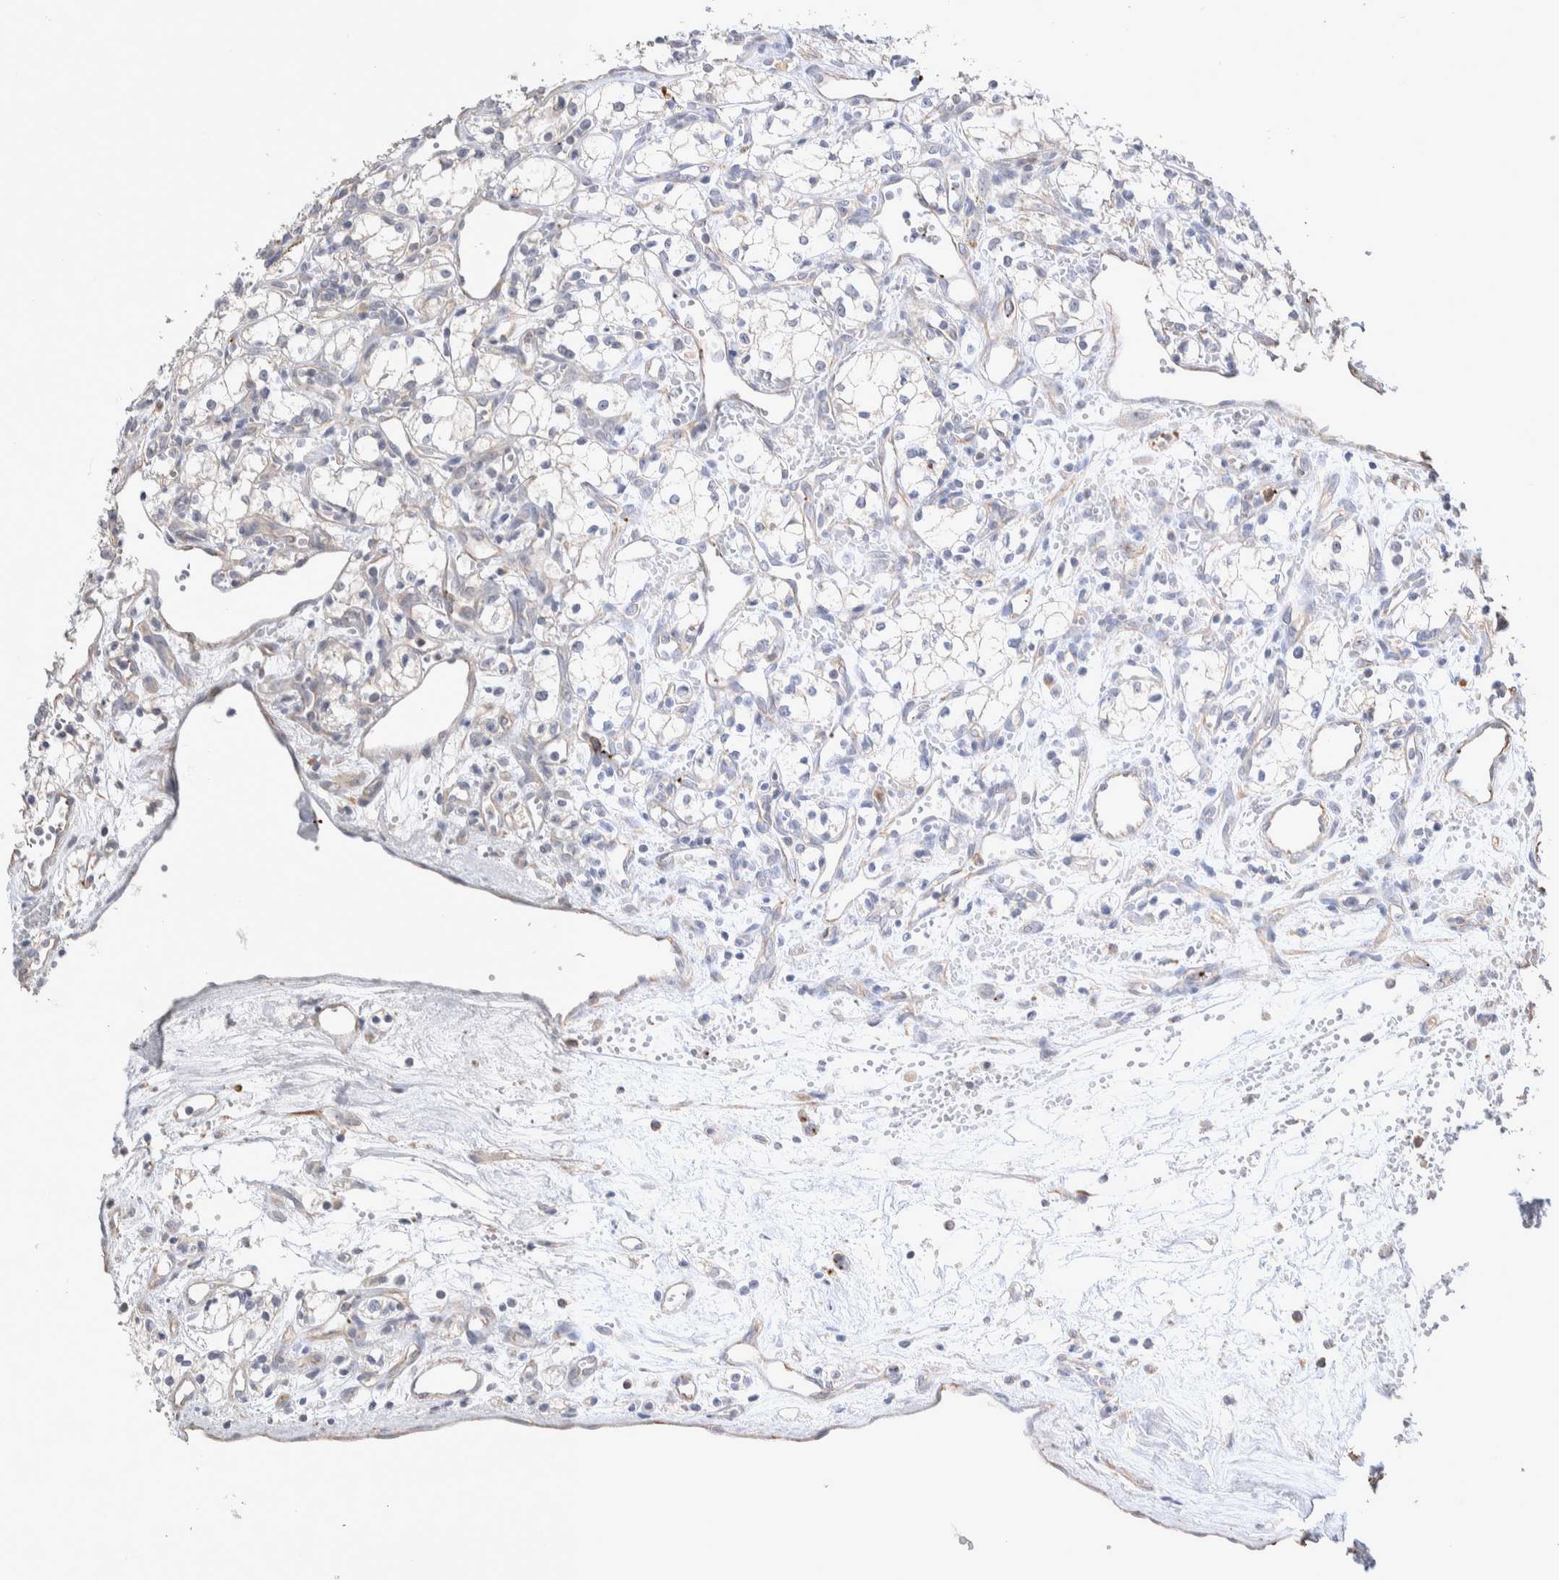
{"staining": {"intensity": "negative", "quantity": "none", "location": "none"}, "tissue": "renal cancer", "cell_type": "Tumor cells", "image_type": "cancer", "snomed": [{"axis": "morphology", "description": "Adenocarcinoma, NOS"}, {"axis": "topography", "description": "Kidney"}], "caption": "Tumor cells show no significant positivity in renal cancer (adenocarcinoma).", "gene": "FFAR2", "patient": {"sex": "male", "age": 59}}